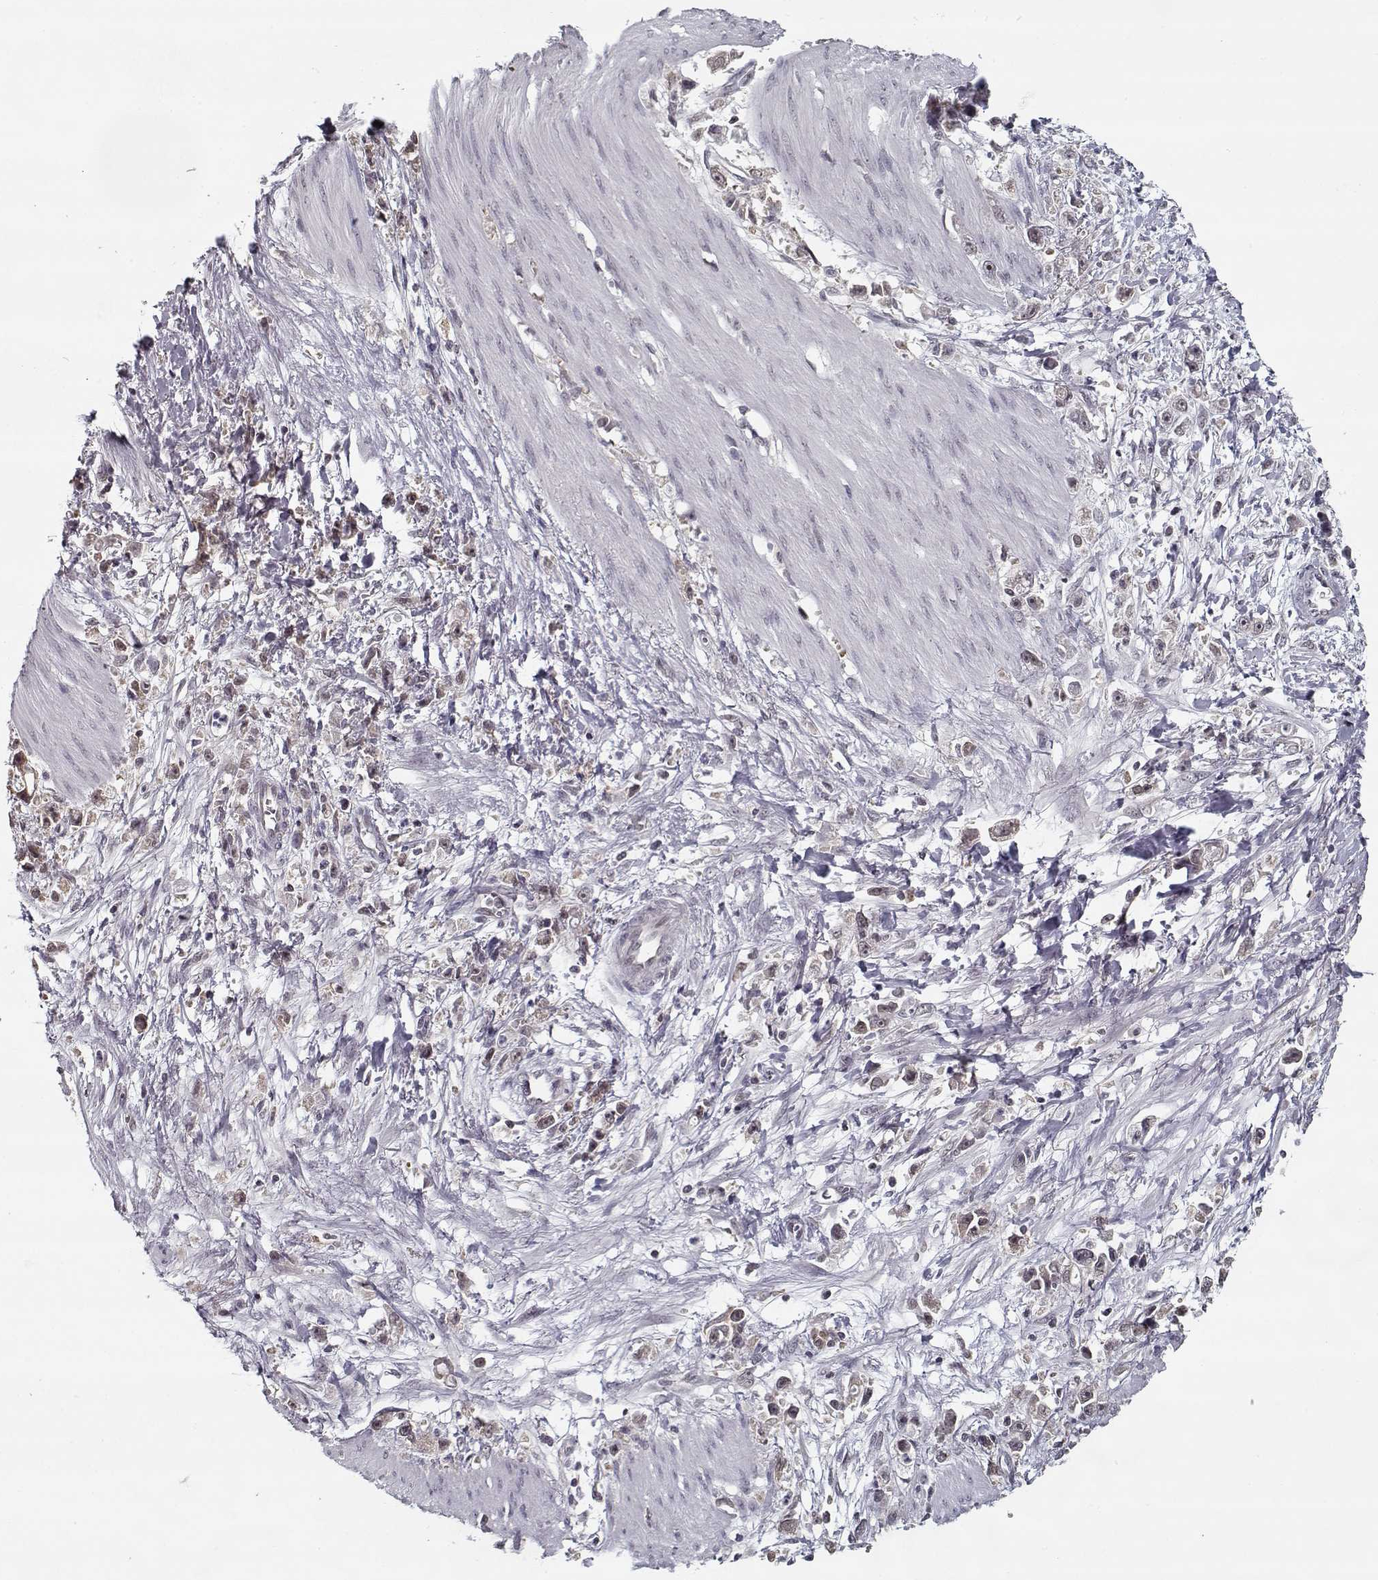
{"staining": {"intensity": "negative", "quantity": "none", "location": "none"}, "tissue": "stomach cancer", "cell_type": "Tumor cells", "image_type": "cancer", "snomed": [{"axis": "morphology", "description": "Adenocarcinoma, NOS"}, {"axis": "topography", "description": "Stomach"}], "caption": "This histopathology image is of adenocarcinoma (stomach) stained with IHC to label a protein in brown with the nuclei are counter-stained blue. There is no expression in tumor cells.", "gene": "TESPA1", "patient": {"sex": "female", "age": 59}}